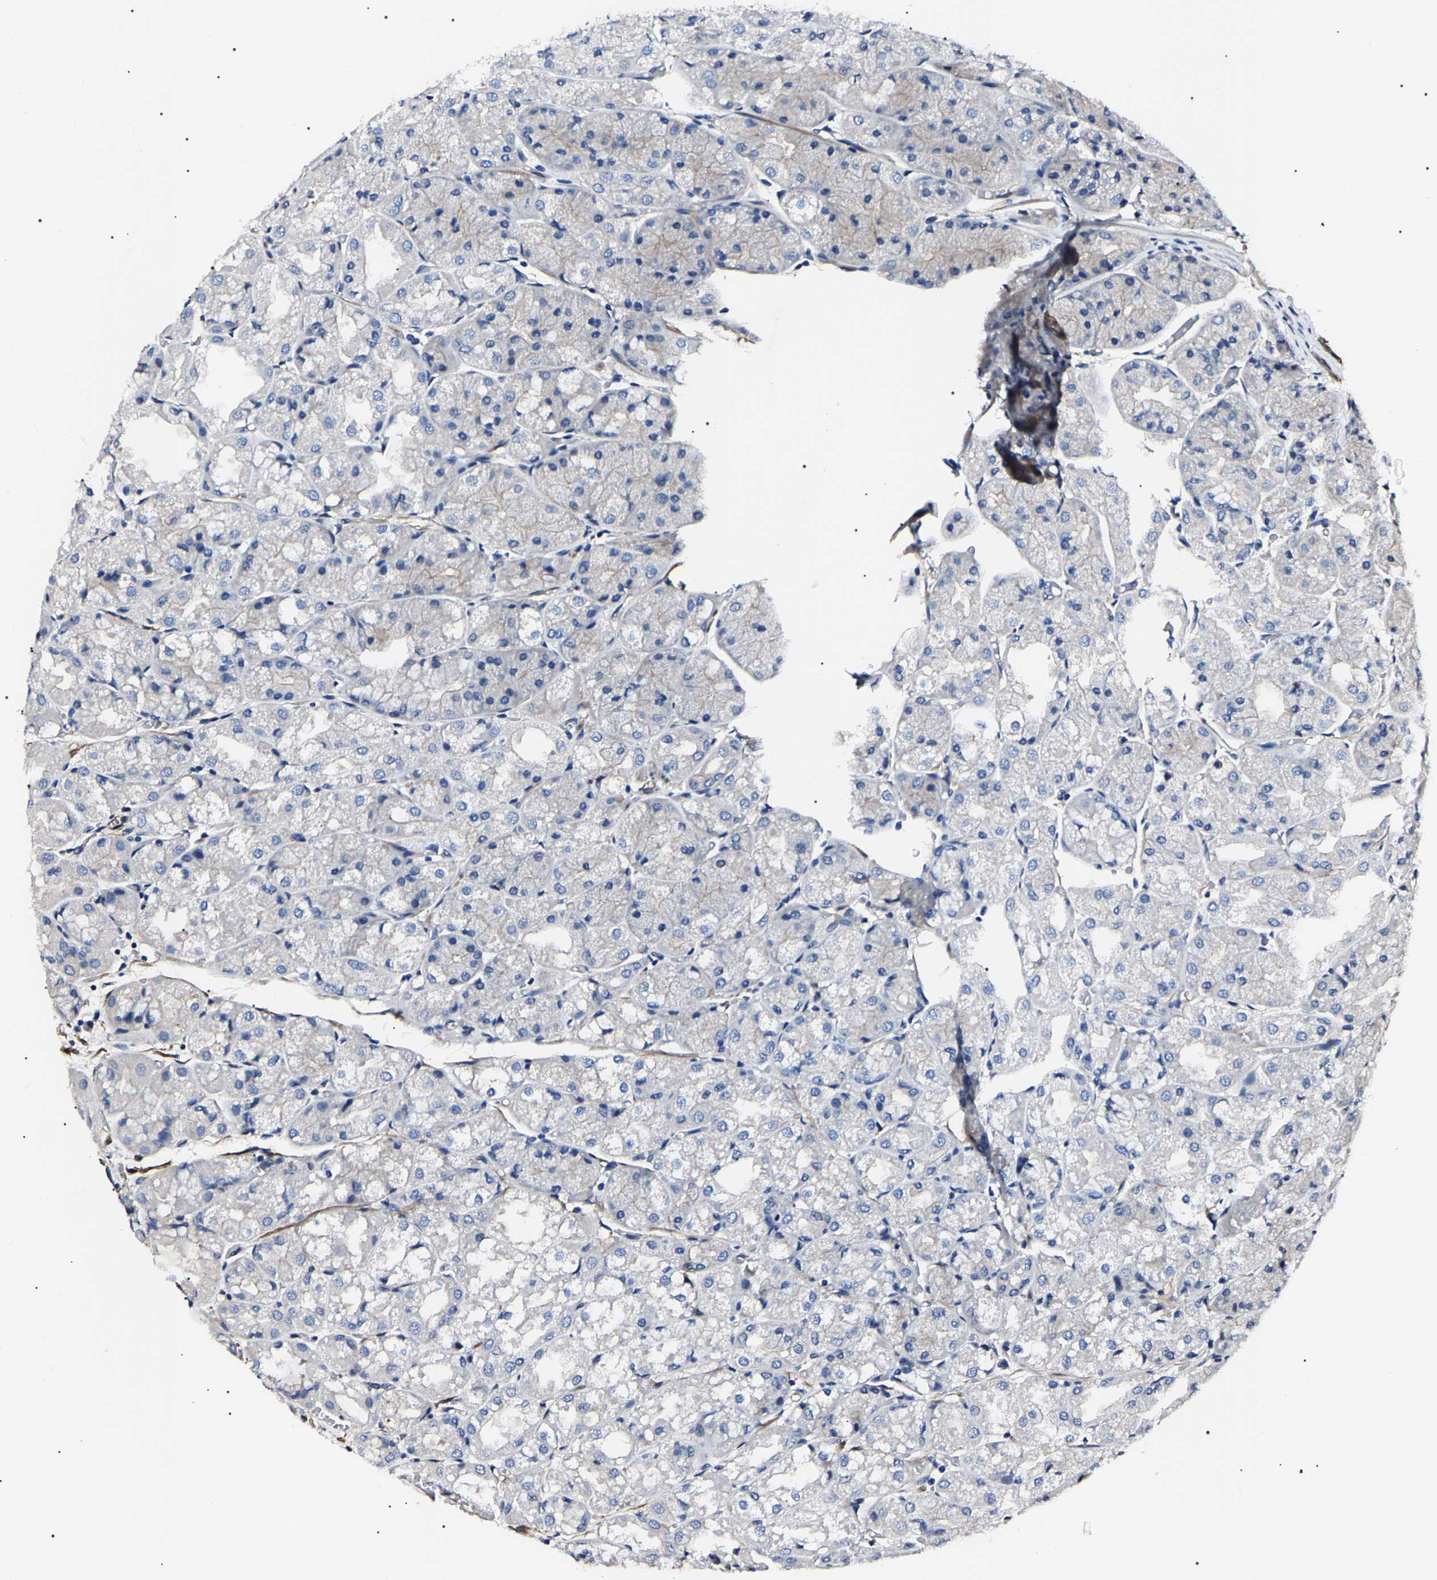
{"staining": {"intensity": "negative", "quantity": "none", "location": "none"}, "tissue": "stomach", "cell_type": "Glandular cells", "image_type": "normal", "snomed": [{"axis": "morphology", "description": "Normal tissue, NOS"}, {"axis": "topography", "description": "Stomach, upper"}], "caption": "Immunohistochemical staining of normal human stomach exhibits no significant expression in glandular cells. (Stains: DAB immunohistochemistry with hematoxylin counter stain, Microscopy: brightfield microscopy at high magnification).", "gene": "KLHL42", "patient": {"sex": "male", "age": 72}}